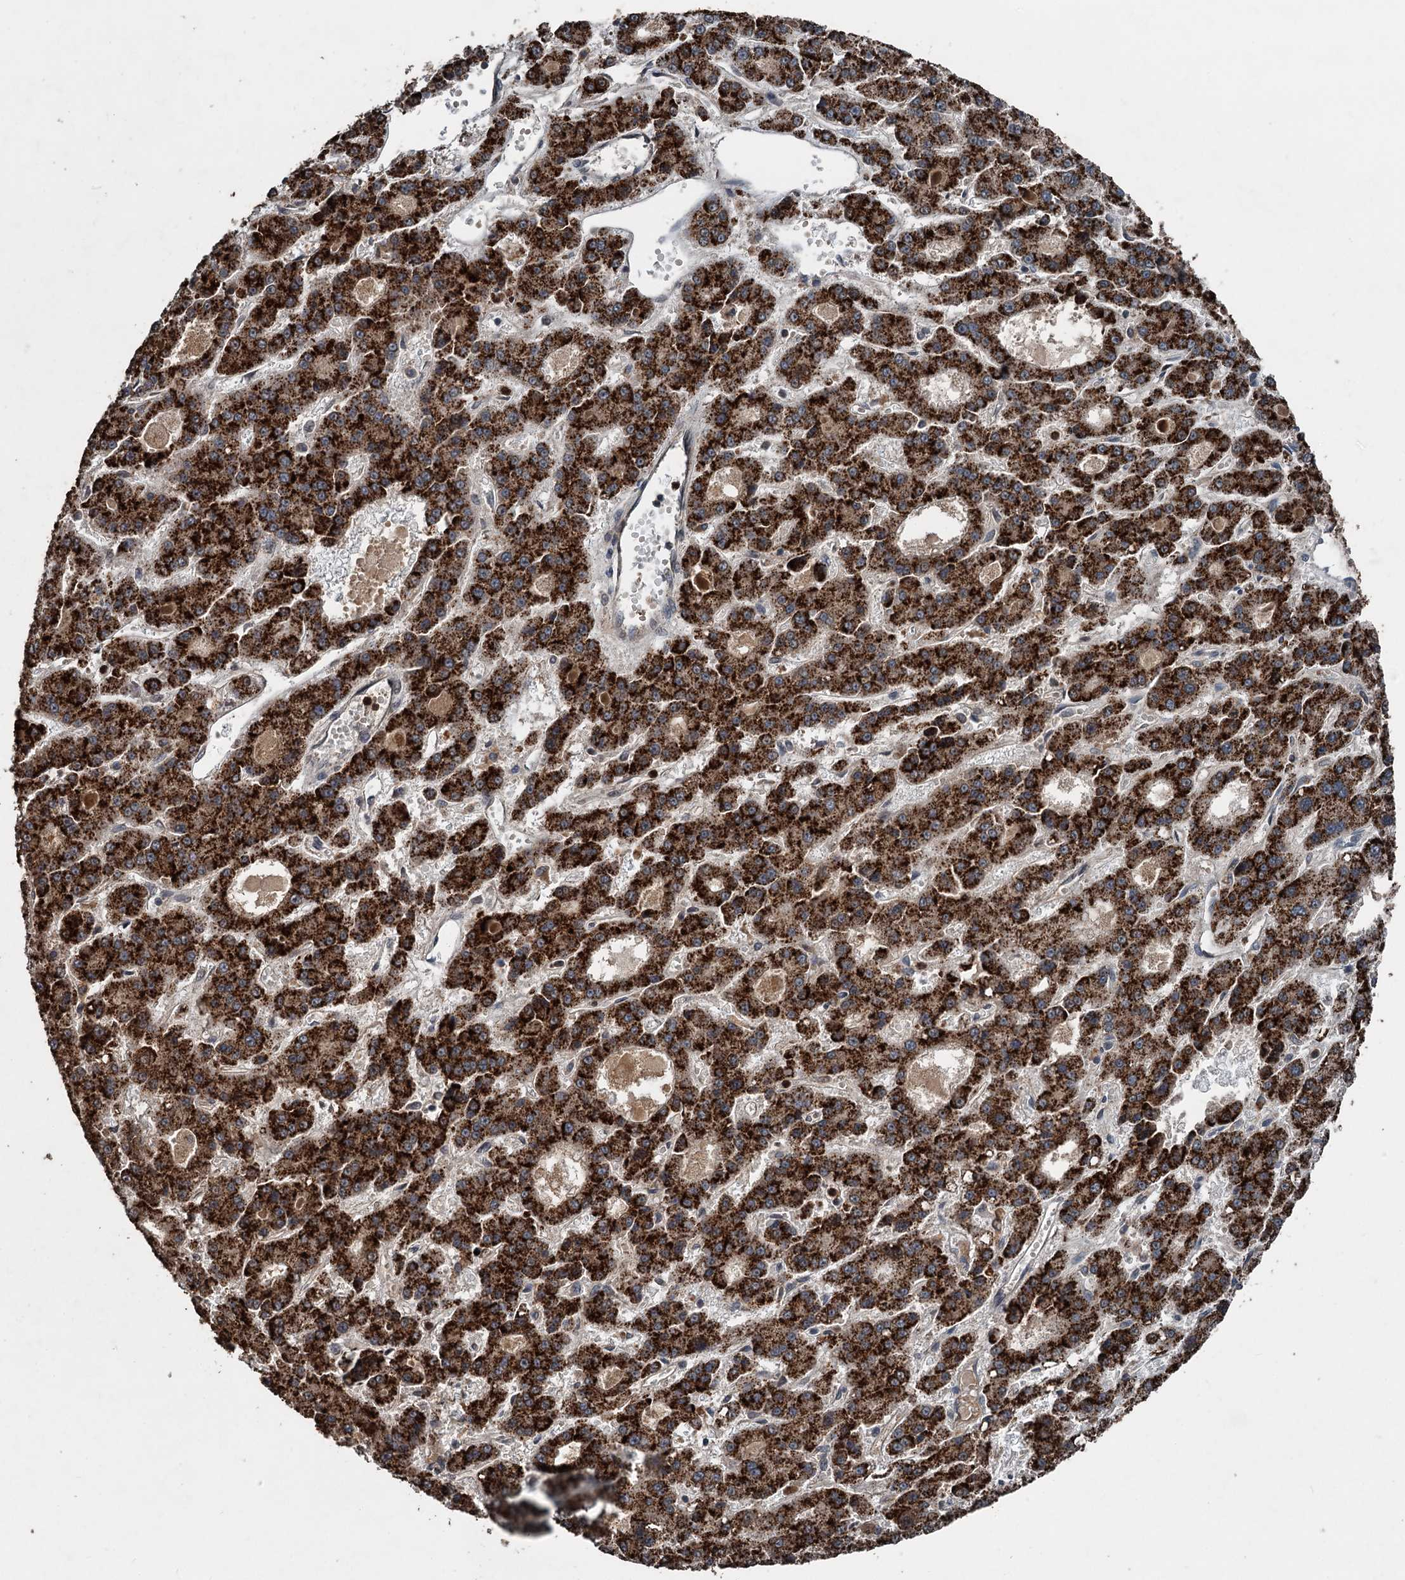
{"staining": {"intensity": "strong", "quantity": ">75%", "location": "cytoplasmic/membranous"}, "tissue": "liver cancer", "cell_type": "Tumor cells", "image_type": "cancer", "snomed": [{"axis": "morphology", "description": "Carcinoma, Hepatocellular, NOS"}, {"axis": "topography", "description": "Liver"}], "caption": "Liver cancer stained with DAB (3,3'-diaminobenzidine) IHC reveals high levels of strong cytoplasmic/membranous positivity in approximately >75% of tumor cells. Using DAB (brown) and hematoxylin (blue) stains, captured at high magnification using brightfield microscopy.", "gene": "N4BP2L2", "patient": {"sex": "male", "age": 70}}